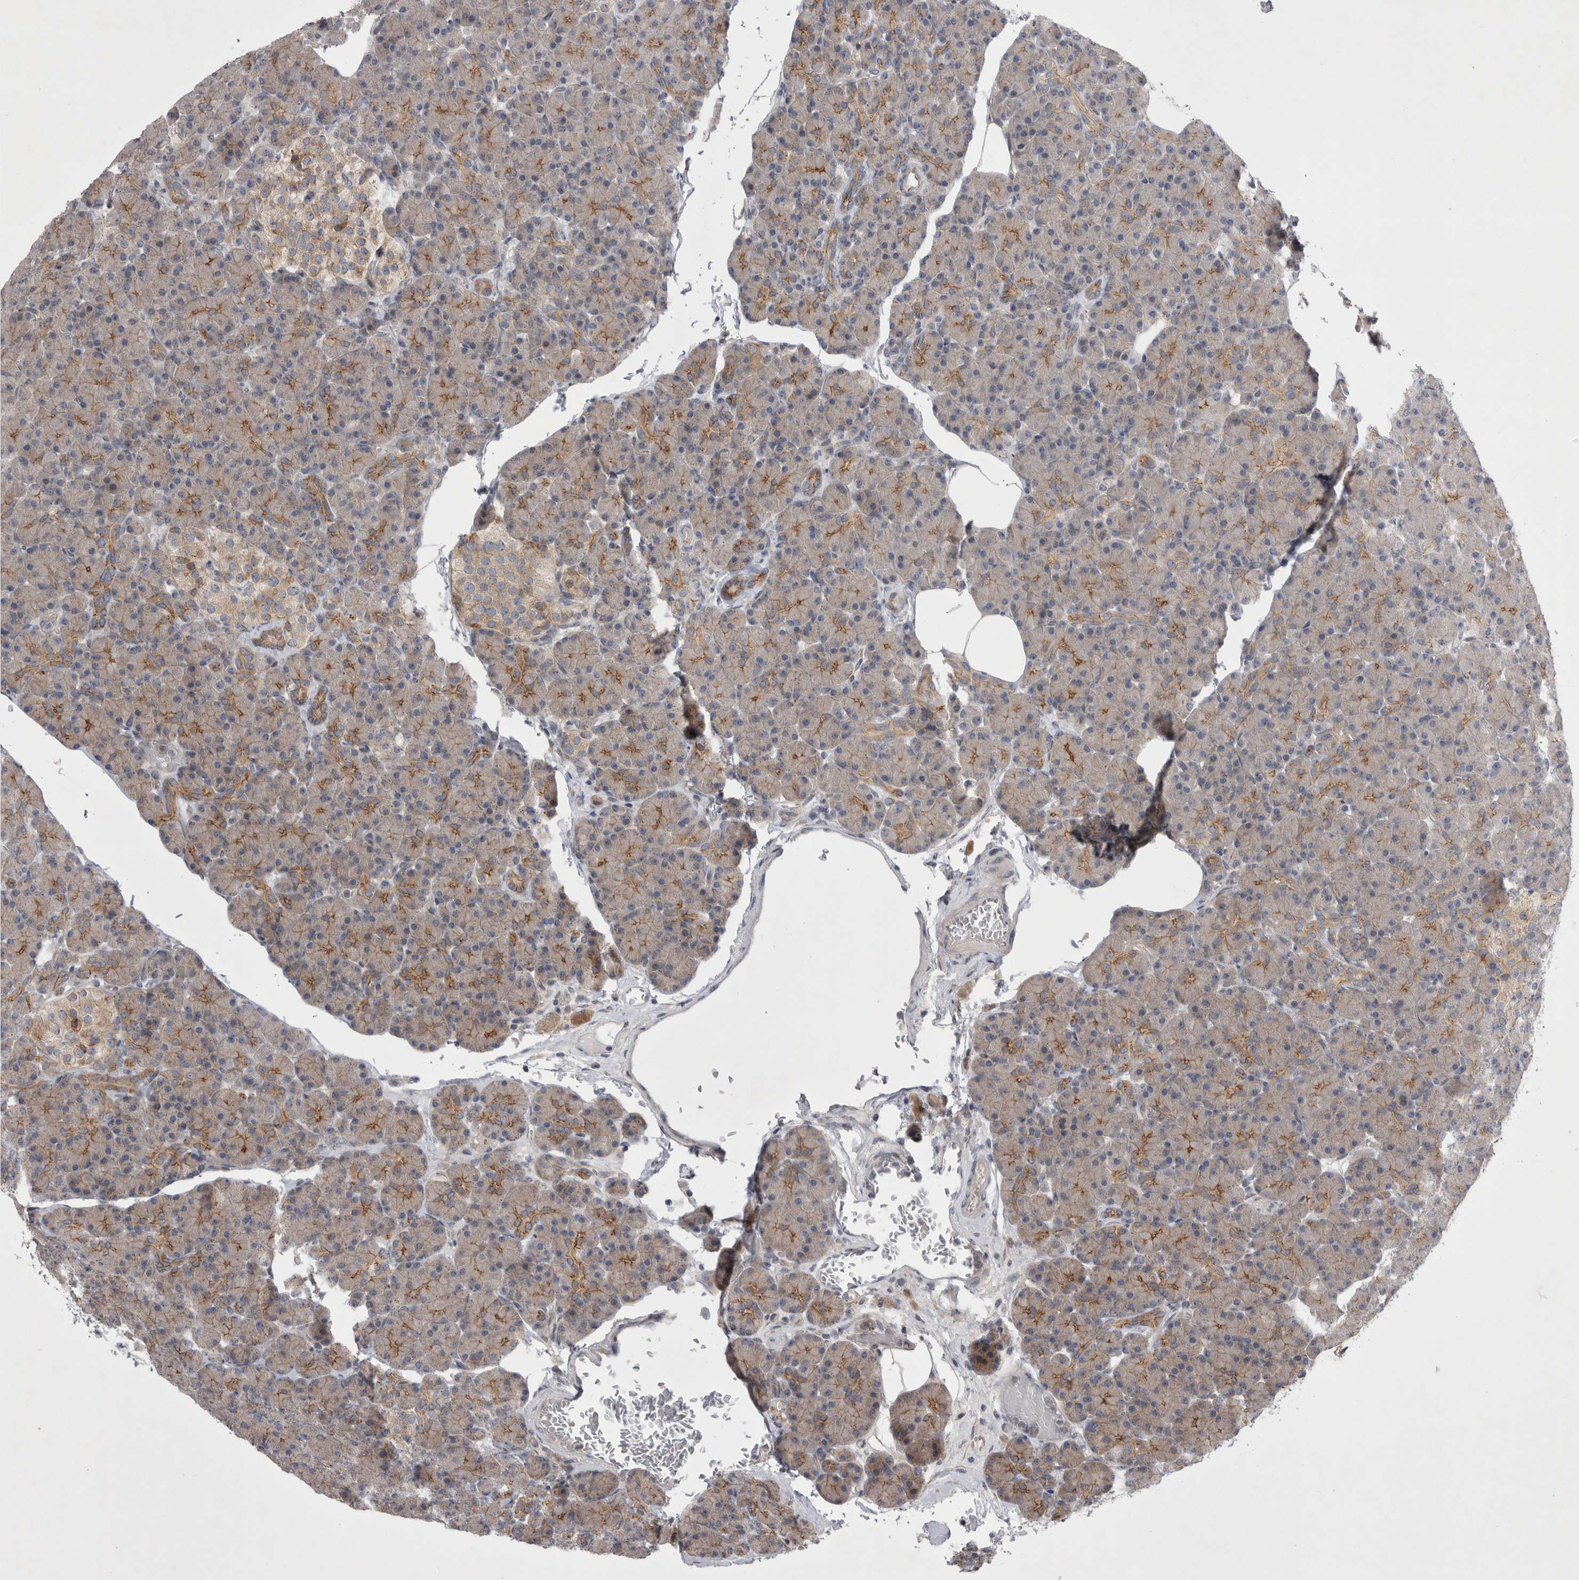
{"staining": {"intensity": "moderate", "quantity": "25%-75%", "location": "cytoplasmic/membranous"}, "tissue": "pancreas", "cell_type": "Exocrine glandular cells", "image_type": "normal", "snomed": [{"axis": "morphology", "description": "Normal tissue, NOS"}, {"axis": "topography", "description": "Pancreas"}], "caption": "Benign pancreas exhibits moderate cytoplasmic/membranous positivity in approximately 25%-75% of exocrine glandular cells, visualized by immunohistochemistry. (Brightfield microscopy of DAB IHC at high magnification).", "gene": "NENF", "patient": {"sex": "female", "age": 43}}